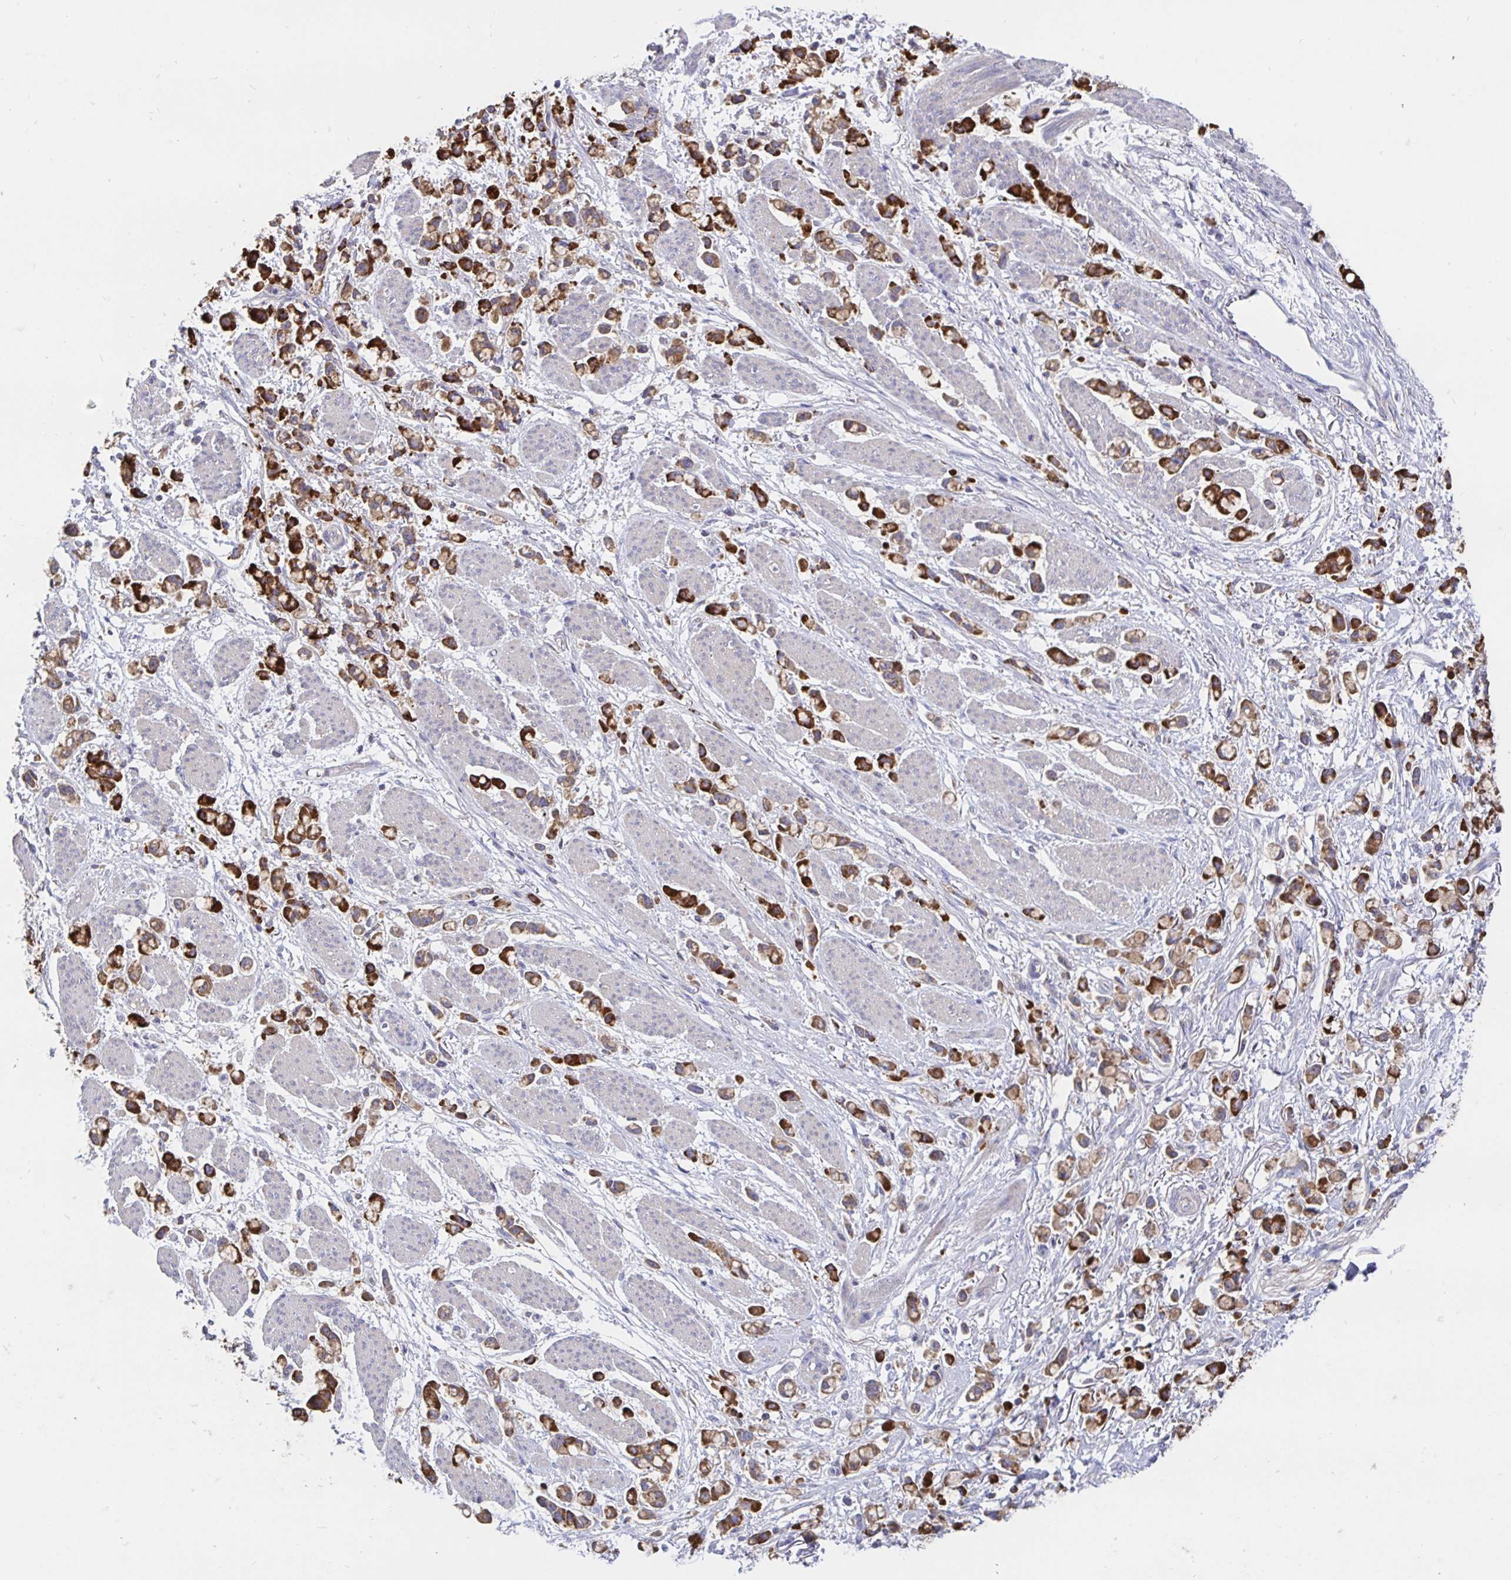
{"staining": {"intensity": "strong", "quantity": ">75%", "location": "cytoplasmic/membranous"}, "tissue": "stomach cancer", "cell_type": "Tumor cells", "image_type": "cancer", "snomed": [{"axis": "morphology", "description": "Adenocarcinoma, NOS"}, {"axis": "topography", "description": "Stomach"}], "caption": "The histopathology image displays immunohistochemical staining of stomach cancer. There is strong cytoplasmic/membranous staining is identified in about >75% of tumor cells.", "gene": "PRDX3", "patient": {"sex": "female", "age": 81}}